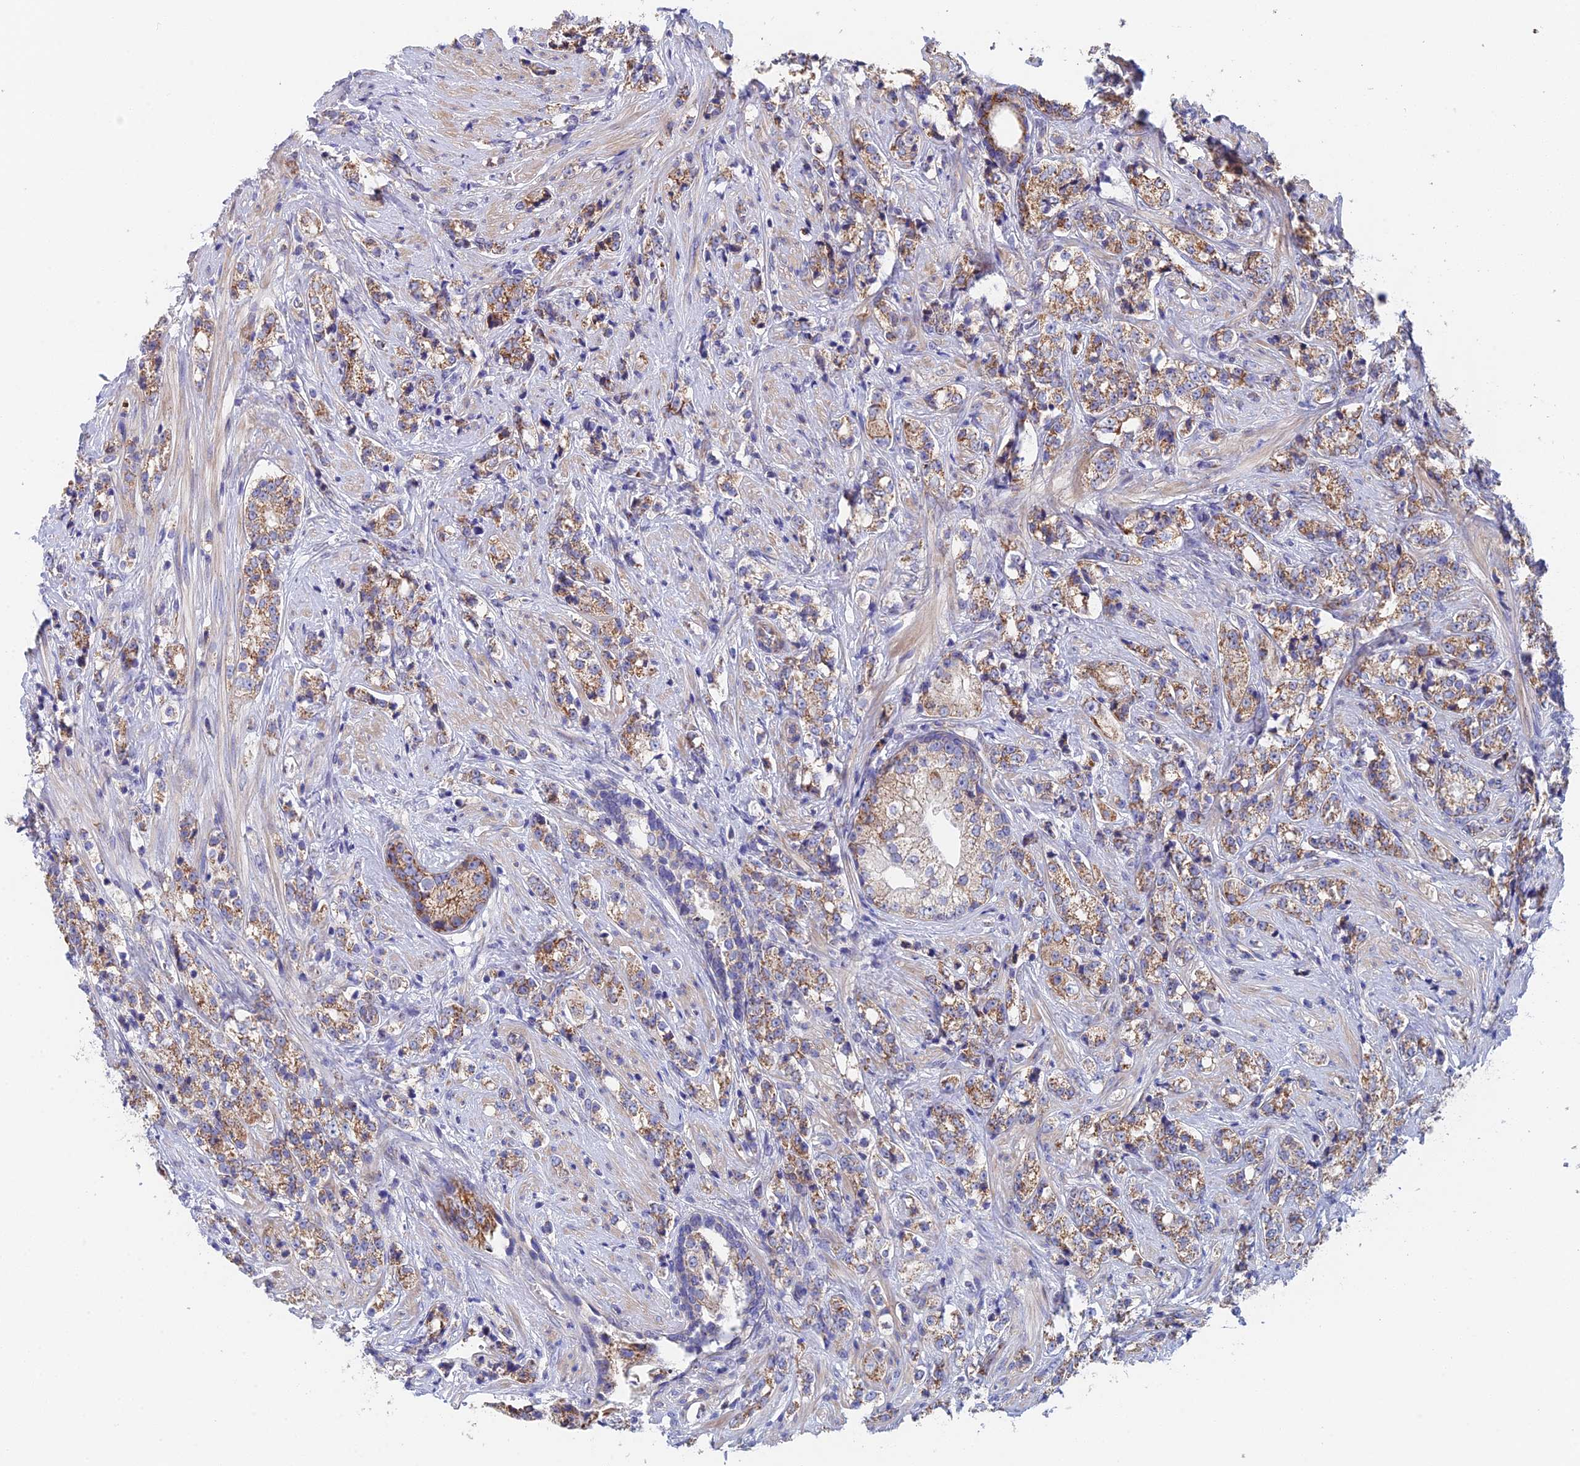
{"staining": {"intensity": "moderate", "quantity": "25%-75%", "location": "cytoplasmic/membranous"}, "tissue": "prostate cancer", "cell_type": "Tumor cells", "image_type": "cancer", "snomed": [{"axis": "morphology", "description": "Adenocarcinoma, High grade"}, {"axis": "topography", "description": "Prostate"}], "caption": "IHC (DAB (3,3'-diaminobenzidine)) staining of human prostate cancer (high-grade adenocarcinoma) demonstrates moderate cytoplasmic/membranous protein positivity in approximately 25%-75% of tumor cells.", "gene": "ECSIT", "patient": {"sex": "male", "age": 69}}